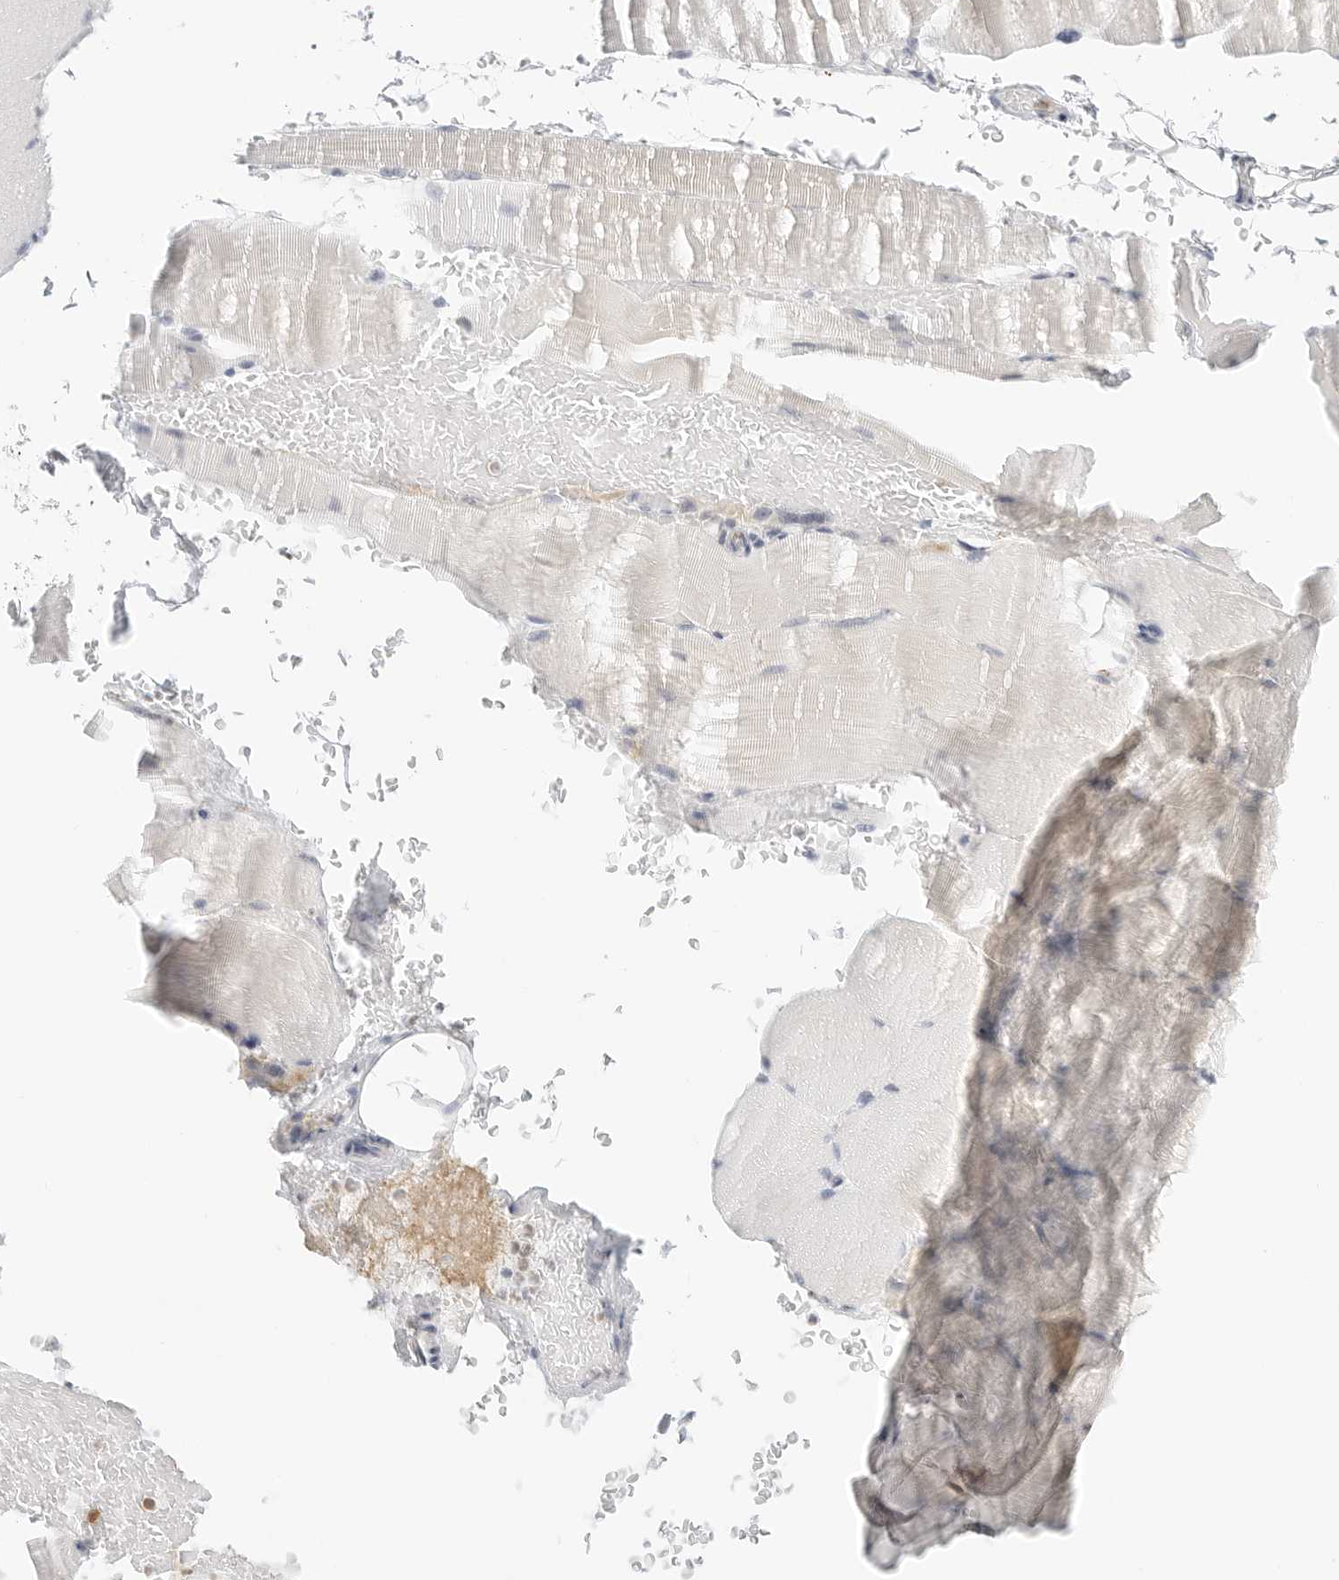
{"staining": {"intensity": "negative", "quantity": "none", "location": "none"}, "tissue": "skeletal muscle", "cell_type": "Myocytes", "image_type": "normal", "snomed": [{"axis": "morphology", "description": "Normal tissue, NOS"}, {"axis": "topography", "description": "Skeletal muscle"}, {"axis": "topography", "description": "Parathyroid gland"}], "caption": "Myocytes are negative for brown protein staining in benign skeletal muscle. (DAB (3,3'-diaminobenzidine) immunohistochemistry (IHC) with hematoxylin counter stain).", "gene": "THEM4", "patient": {"sex": "female", "age": 37}}